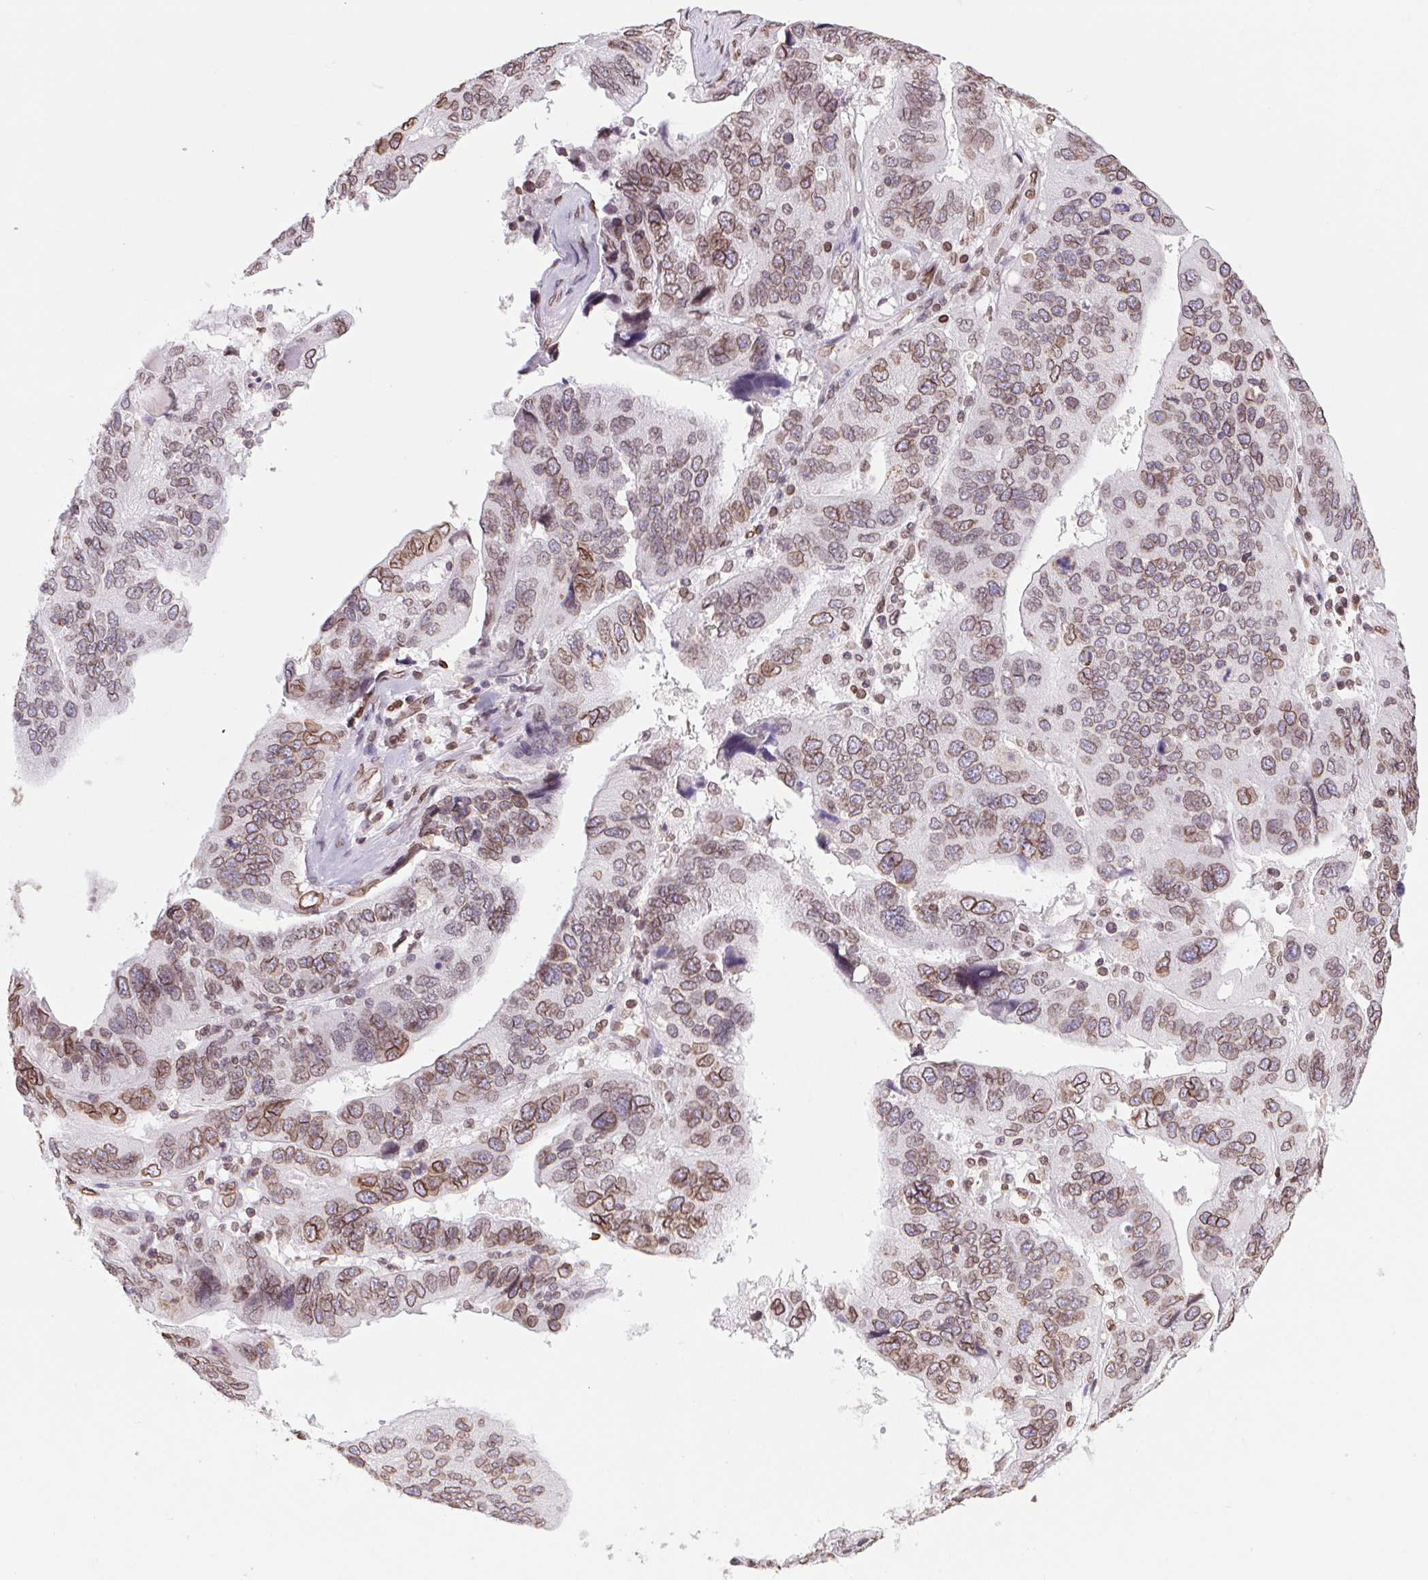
{"staining": {"intensity": "moderate", "quantity": ">75%", "location": "cytoplasmic/membranous,nuclear"}, "tissue": "ovarian cancer", "cell_type": "Tumor cells", "image_type": "cancer", "snomed": [{"axis": "morphology", "description": "Cystadenocarcinoma, serous, NOS"}, {"axis": "topography", "description": "Ovary"}], "caption": "This photomicrograph shows ovarian cancer (serous cystadenocarcinoma) stained with immunohistochemistry (IHC) to label a protein in brown. The cytoplasmic/membranous and nuclear of tumor cells show moderate positivity for the protein. Nuclei are counter-stained blue.", "gene": "LMNB2", "patient": {"sex": "female", "age": 79}}